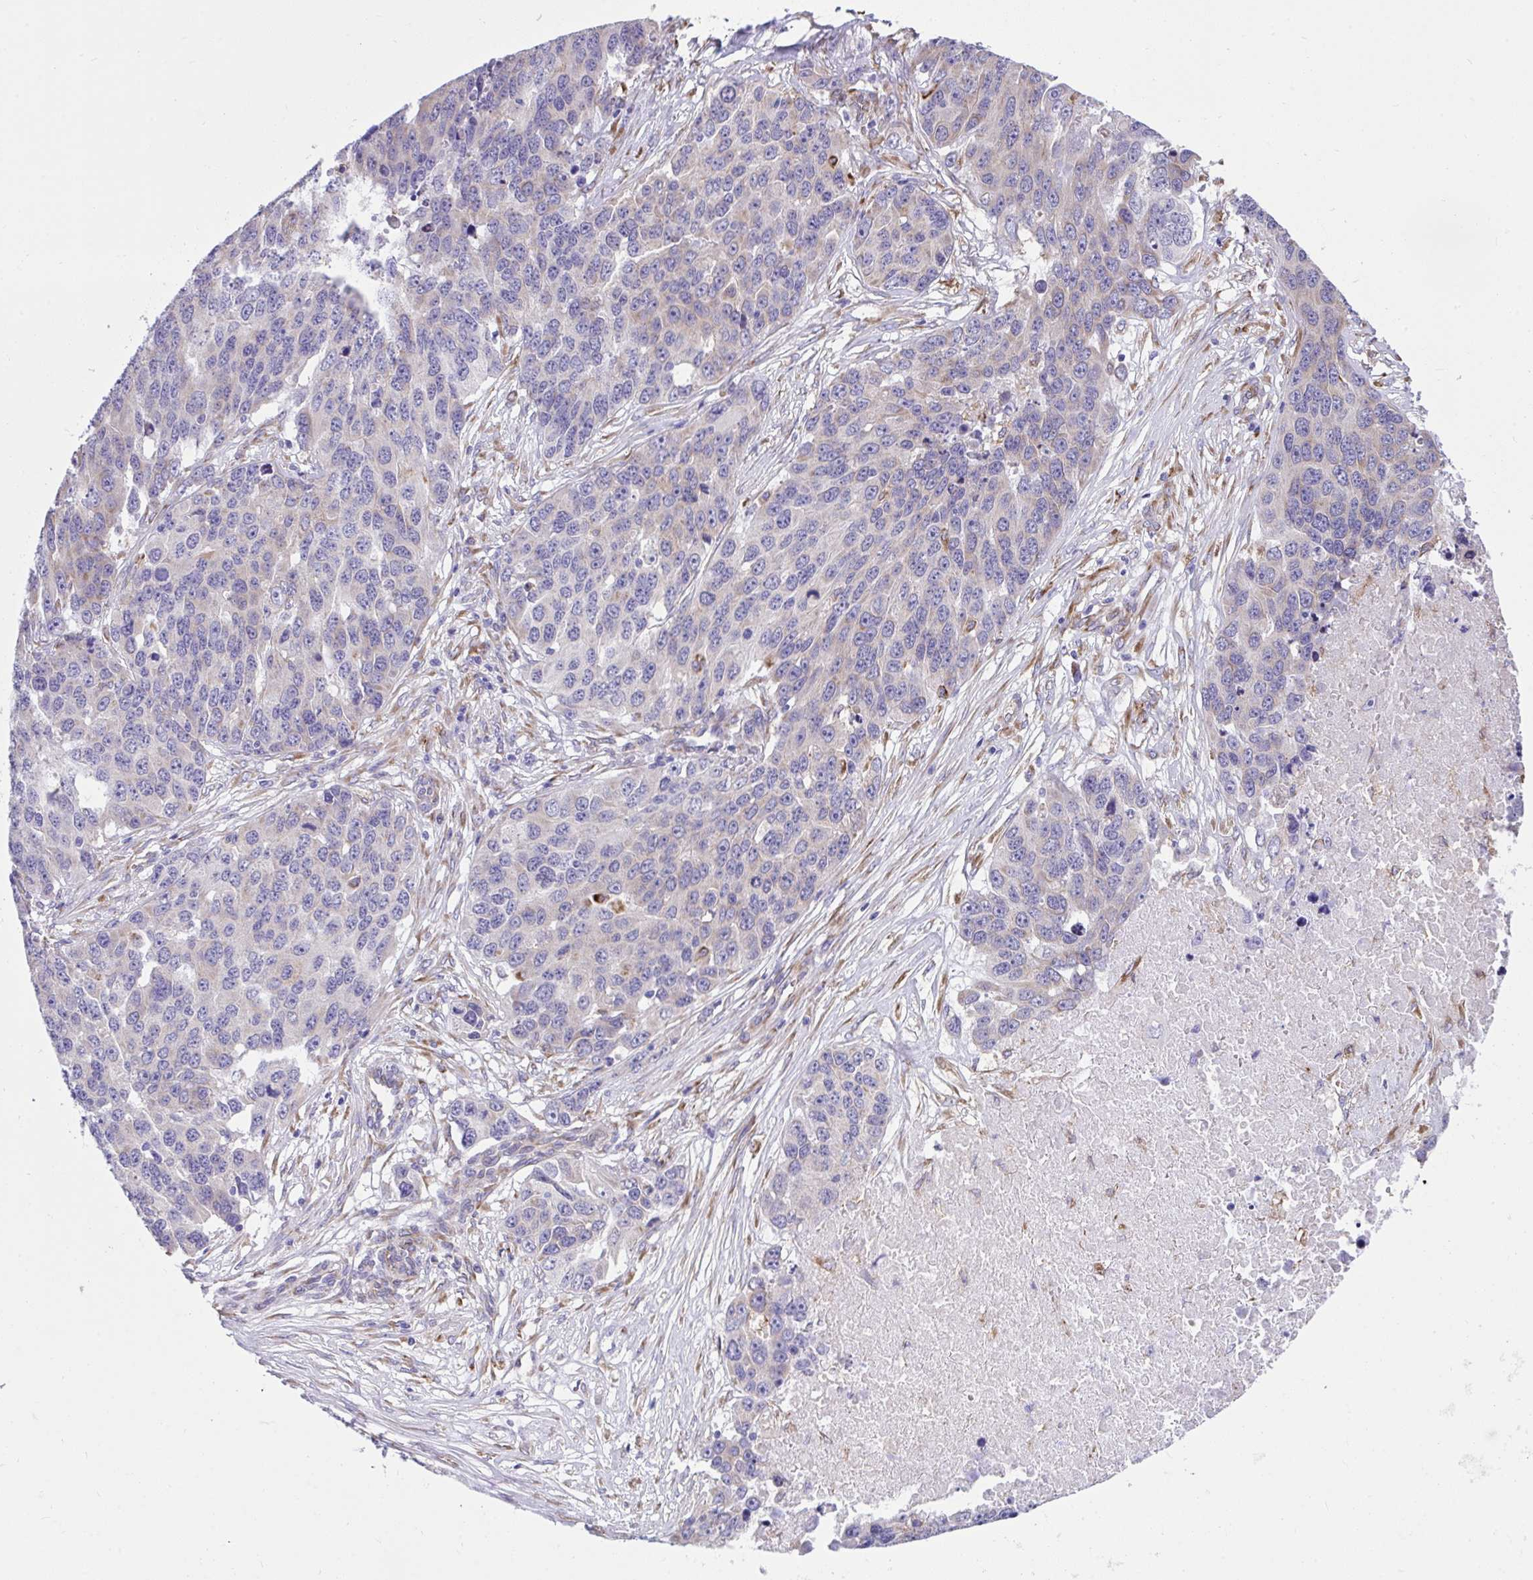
{"staining": {"intensity": "negative", "quantity": "none", "location": "none"}, "tissue": "ovarian cancer", "cell_type": "Tumor cells", "image_type": "cancer", "snomed": [{"axis": "morphology", "description": "Cystadenocarcinoma, serous, NOS"}, {"axis": "topography", "description": "Ovary"}], "caption": "DAB immunohistochemical staining of human serous cystadenocarcinoma (ovarian) demonstrates no significant expression in tumor cells.", "gene": "ASPH", "patient": {"sex": "female", "age": 76}}